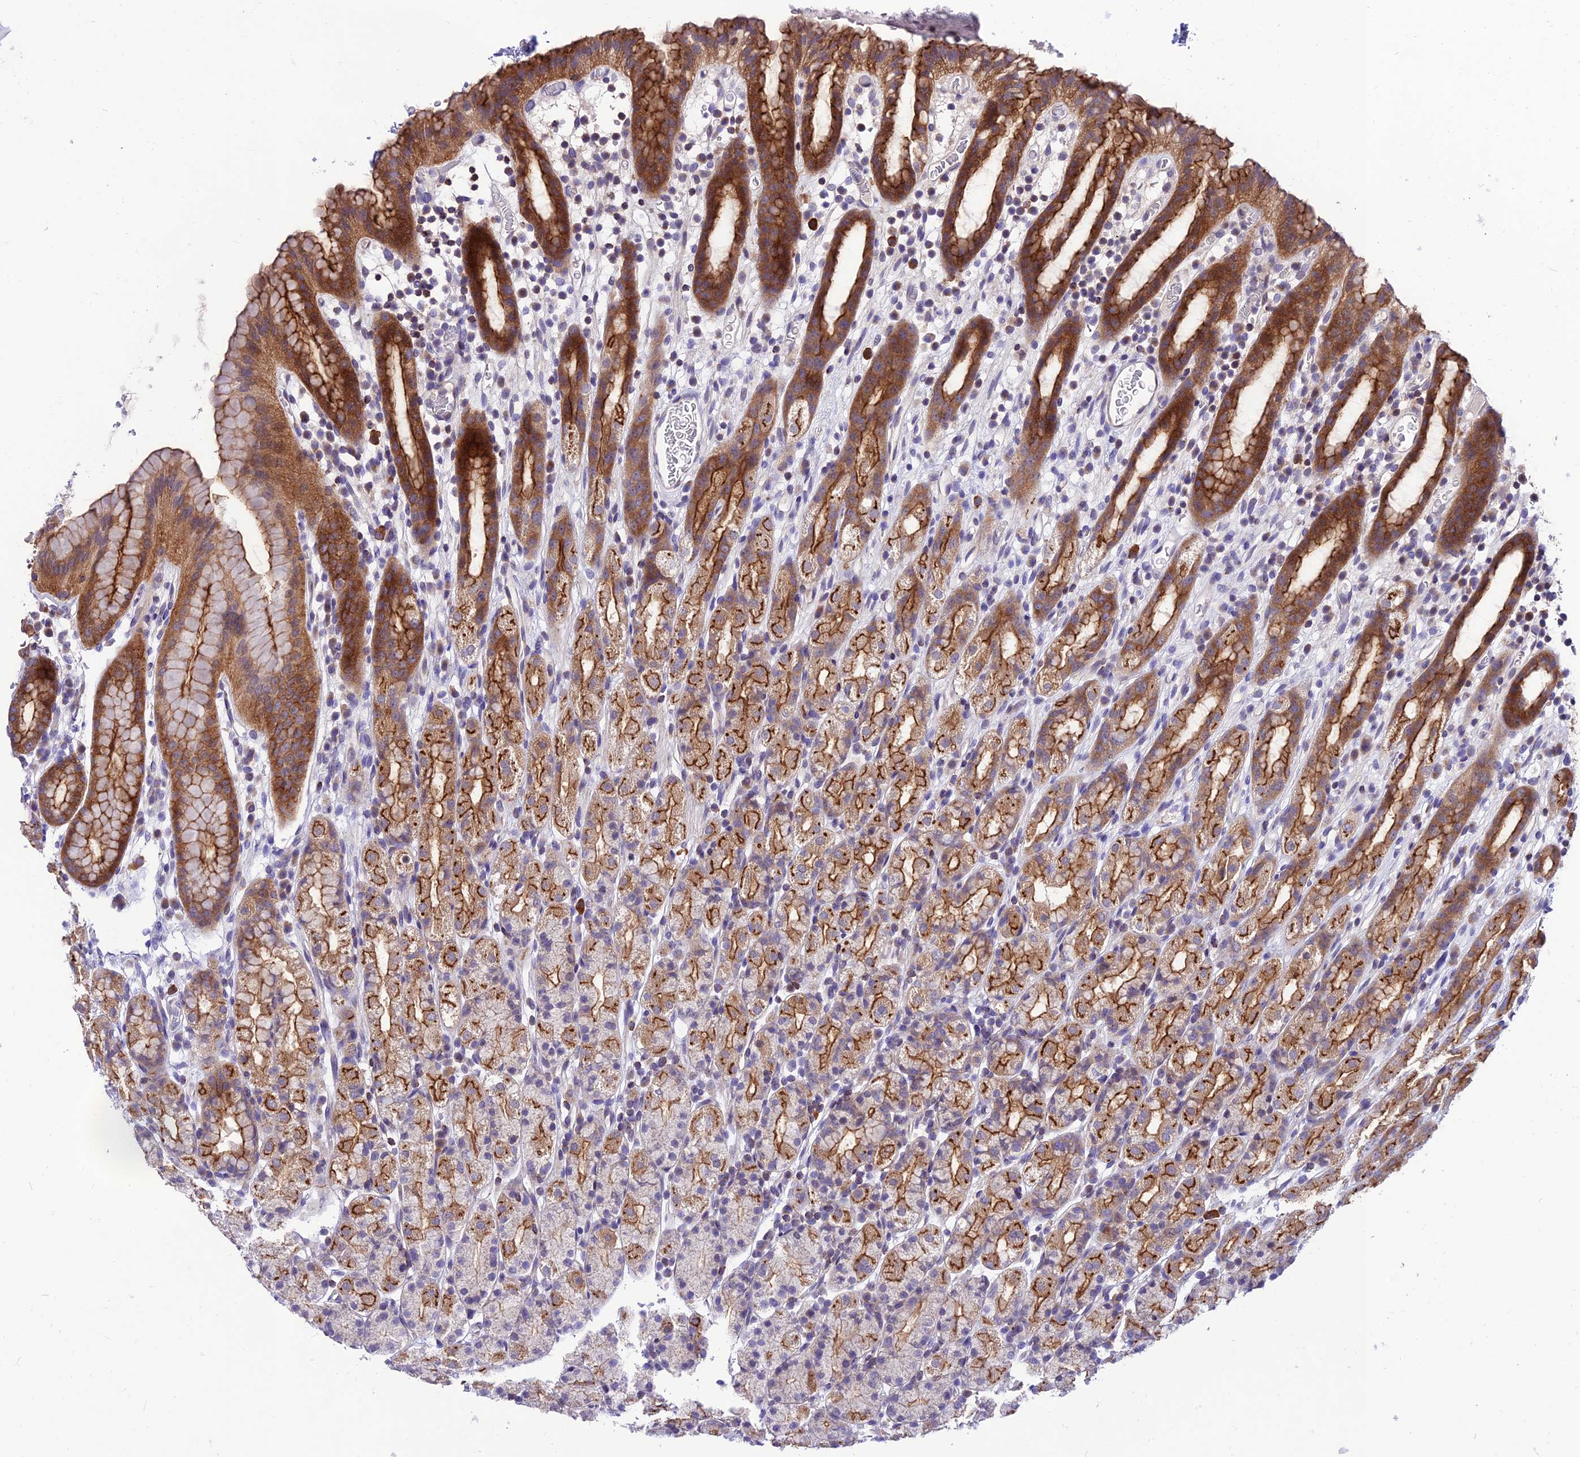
{"staining": {"intensity": "strong", "quantity": "25%-75%", "location": "cytoplasmic/membranous"}, "tissue": "stomach", "cell_type": "Glandular cells", "image_type": "normal", "snomed": [{"axis": "morphology", "description": "Normal tissue, NOS"}, {"axis": "topography", "description": "Stomach, upper"}], "caption": "IHC micrograph of benign stomach stained for a protein (brown), which exhibits high levels of strong cytoplasmic/membranous positivity in approximately 25%-75% of glandular cells.", "gene": "C6orf132", "patient": {"sex": "male", "age": 47}}